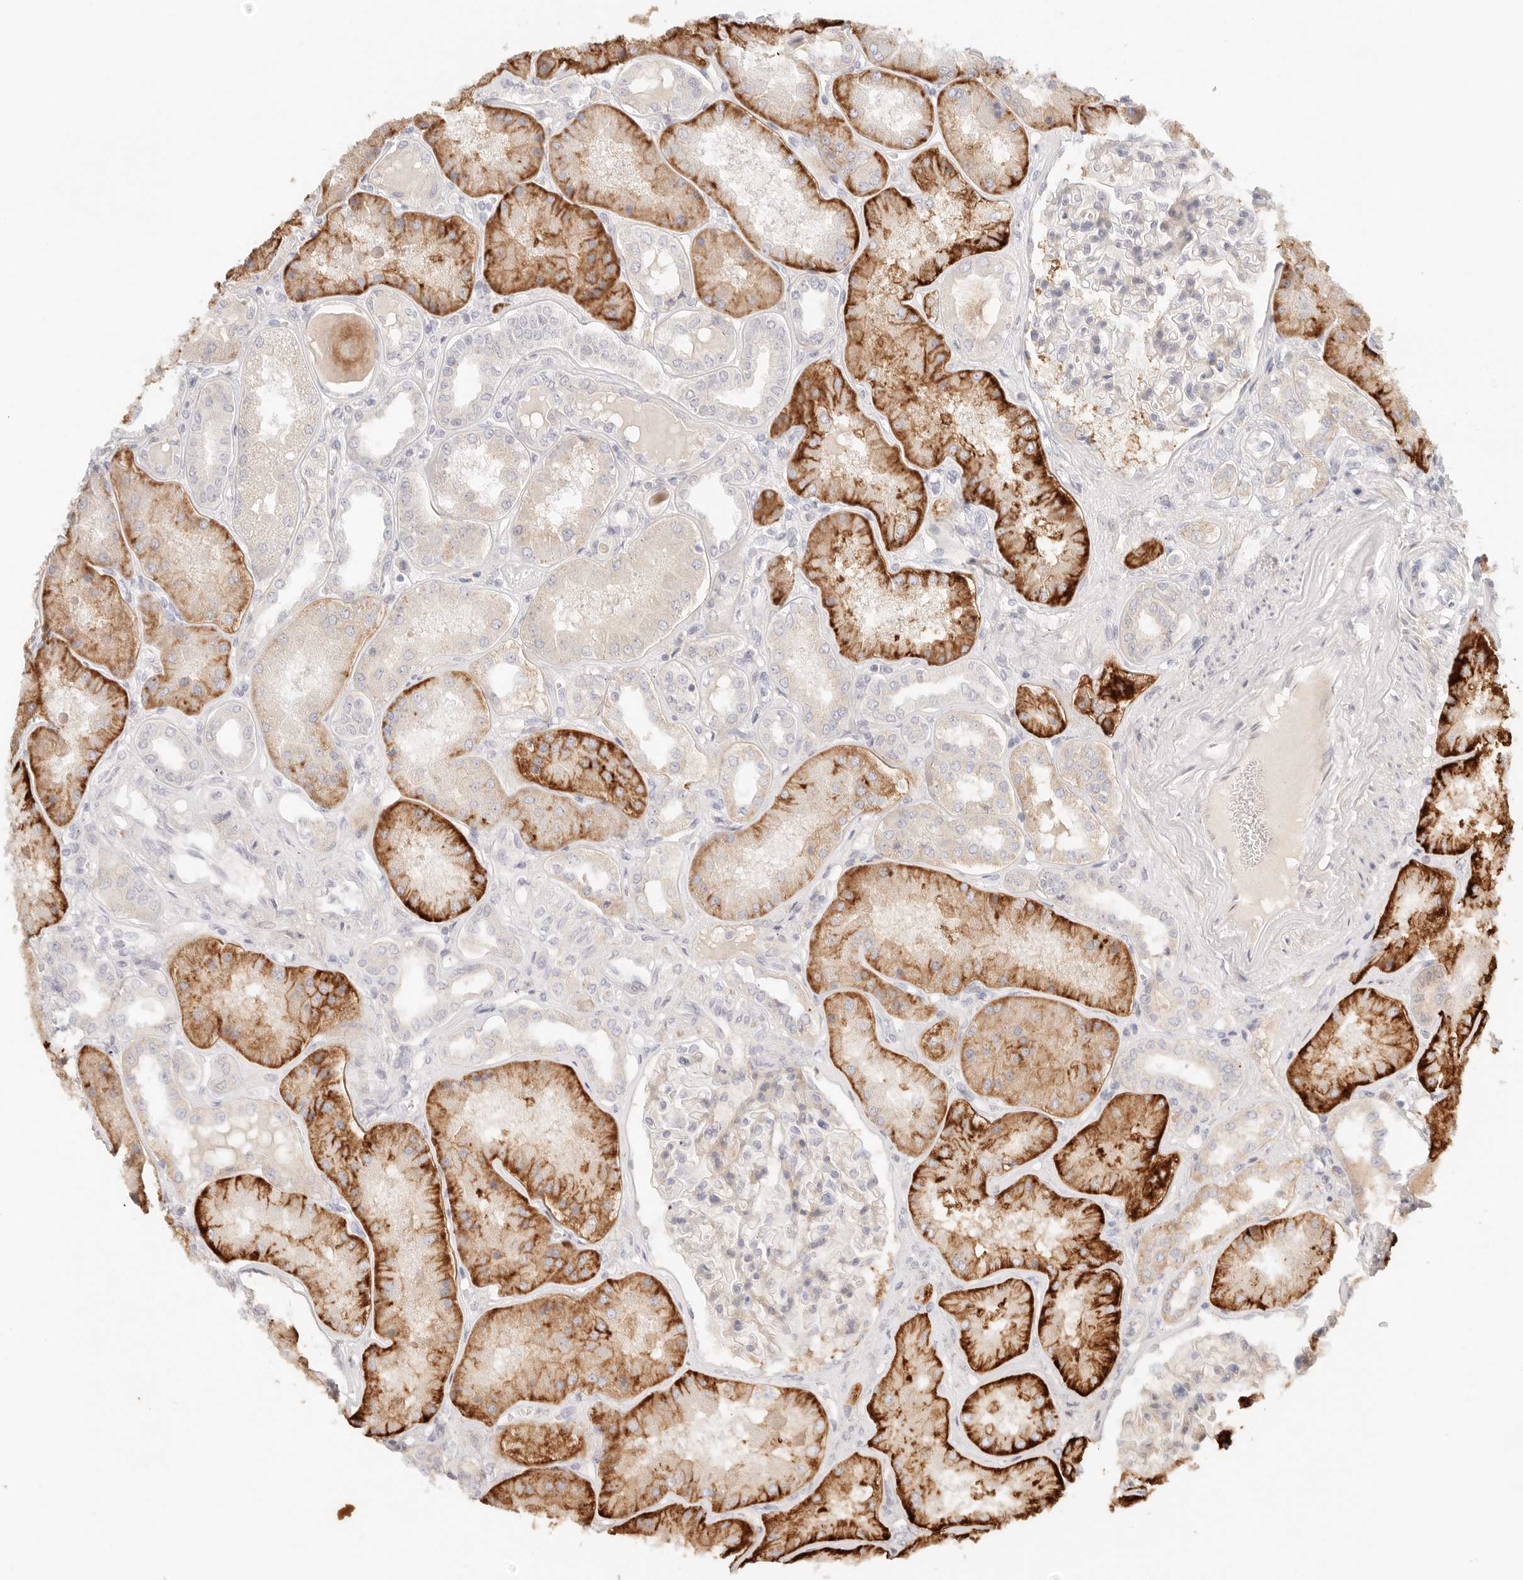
{"staining": {"intensity": "negative", "quantity": "none", "location": "none"}, "tissue": "kidney", "cell_type": "Cells in glomeruli", "image_type": "normal", "snomed": [{"axis": "morphology", "description": "Normal tissue, NOS"}, {"axis": "topography", "description": "Kidney"}], "caption": "Kidney stained for a protein using IHC shows no staining cells in glomeruli.", "gene": "CEP120", "patient": {"sex": "female", "age": 56}}